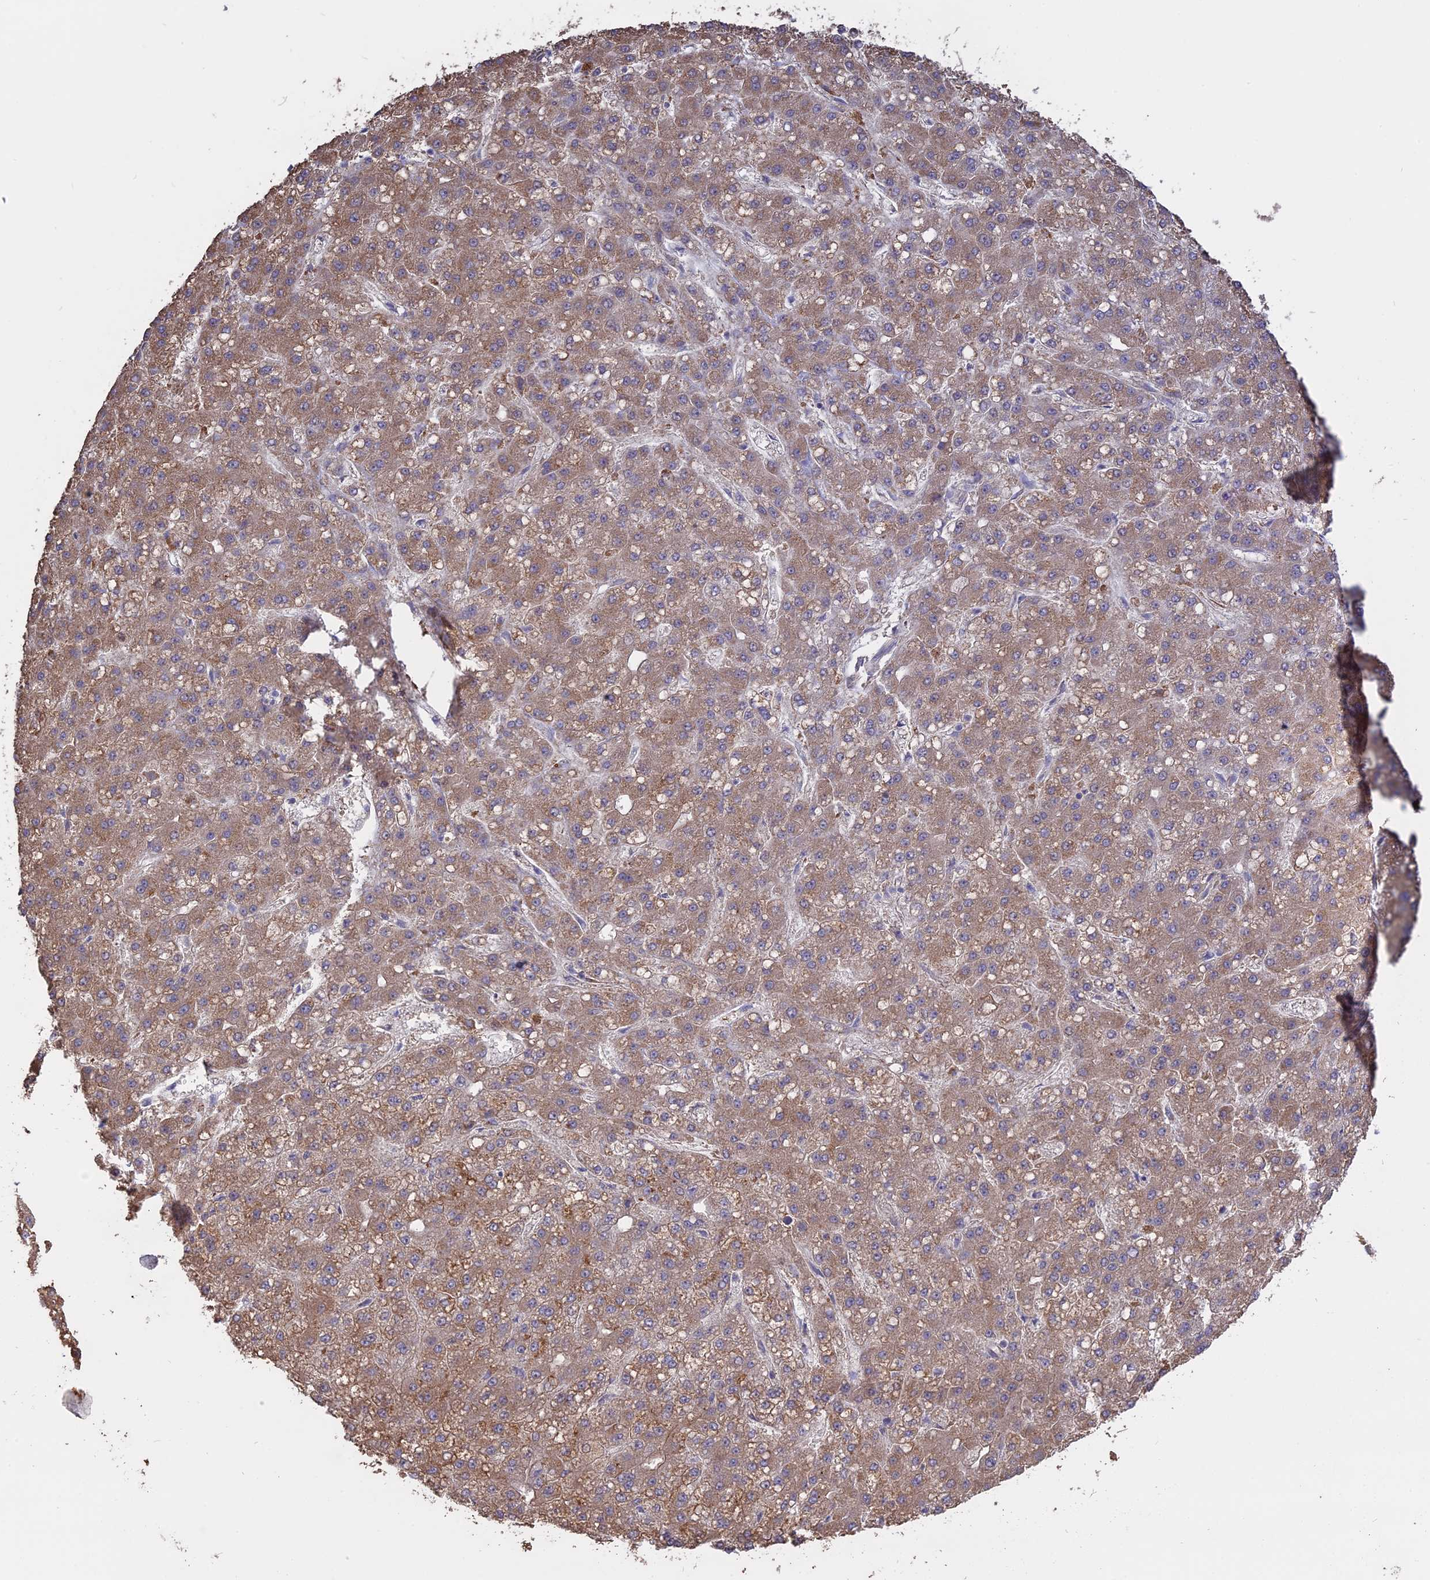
{"staining": {"intensity": "weak", "quantity": ">75%", "location": "cytoplasmic/membranous"}, "tissue": "liver cancer", "cell_type": "Tumor cells", "image_type": "cancer", "snomed": [{"axis": "morphology", "description": "Carcinoma, Hepatocellular, NOS"}, {"axis": "topography", "description": "Liver"}], "caption": "This image exhibits hepatocellular carcinoma (liver) stained with IHC to label a protein in brown. The cytoplasmic/membranous of tumor cells show weak positivity for the protein. Nuclei are counter-stained blue.", "gene": "PPIC", "patient": {"sex": "male", "age": 67}}